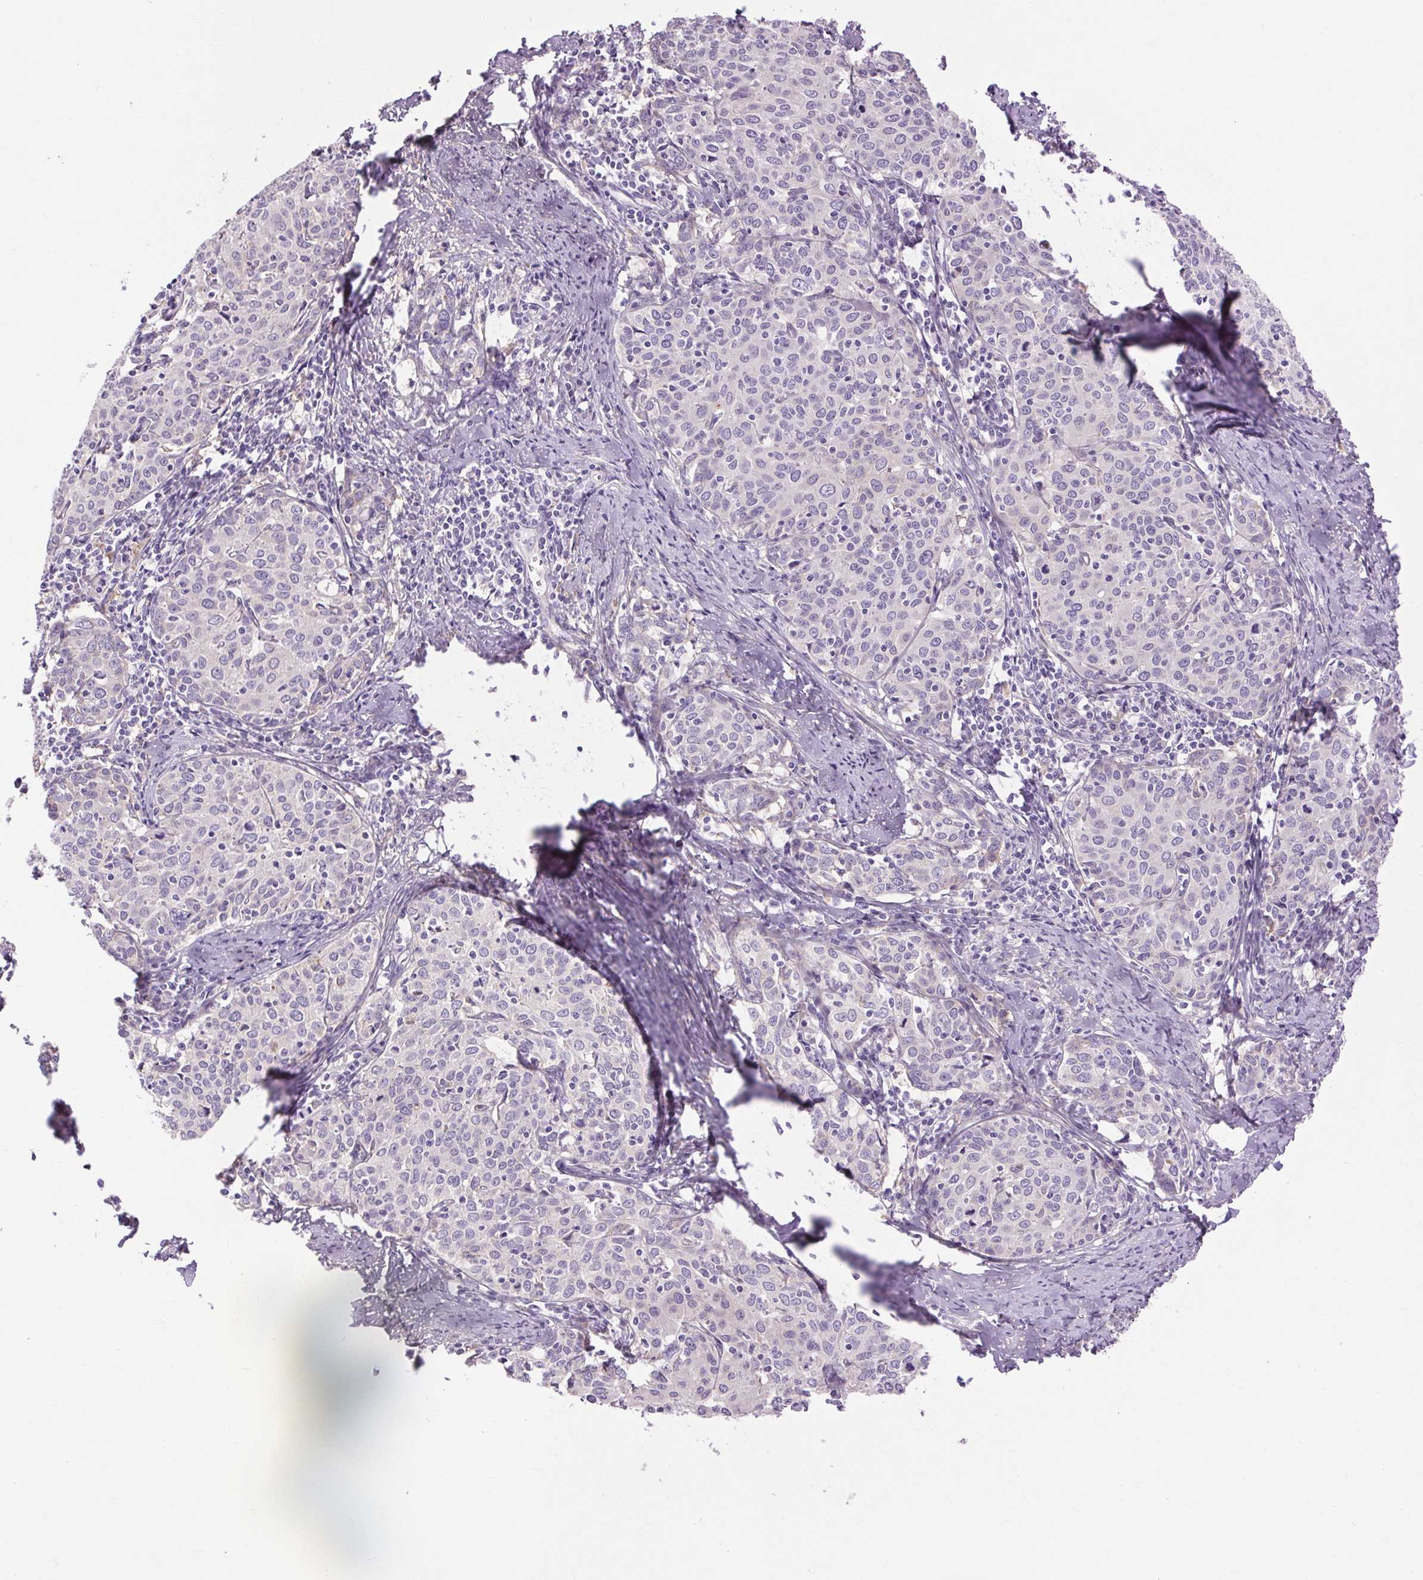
{"staining": {"intensity": "negative", "quantity": "none", "location": "none"}, "tissue": "cervical cancer", "cell_type": "Tumor cells", "image_type": "cancer", "snomed": [{"axis": "morphology", "description": "Squamous cell carcinoma, NOS"}, {"axis": "topography", "description": "Cervix"}], "caption": "High magnification brightfield microscopy of cervical squamous cell carcinoma stained with DAB (3,3'-diaminobenzidine) (brown) and counterstained with hematoxylin (blue): tumor cells show no significant positivity.", "gene": "SOWAHC", "patient": {"sex": "female", "age": 62}}